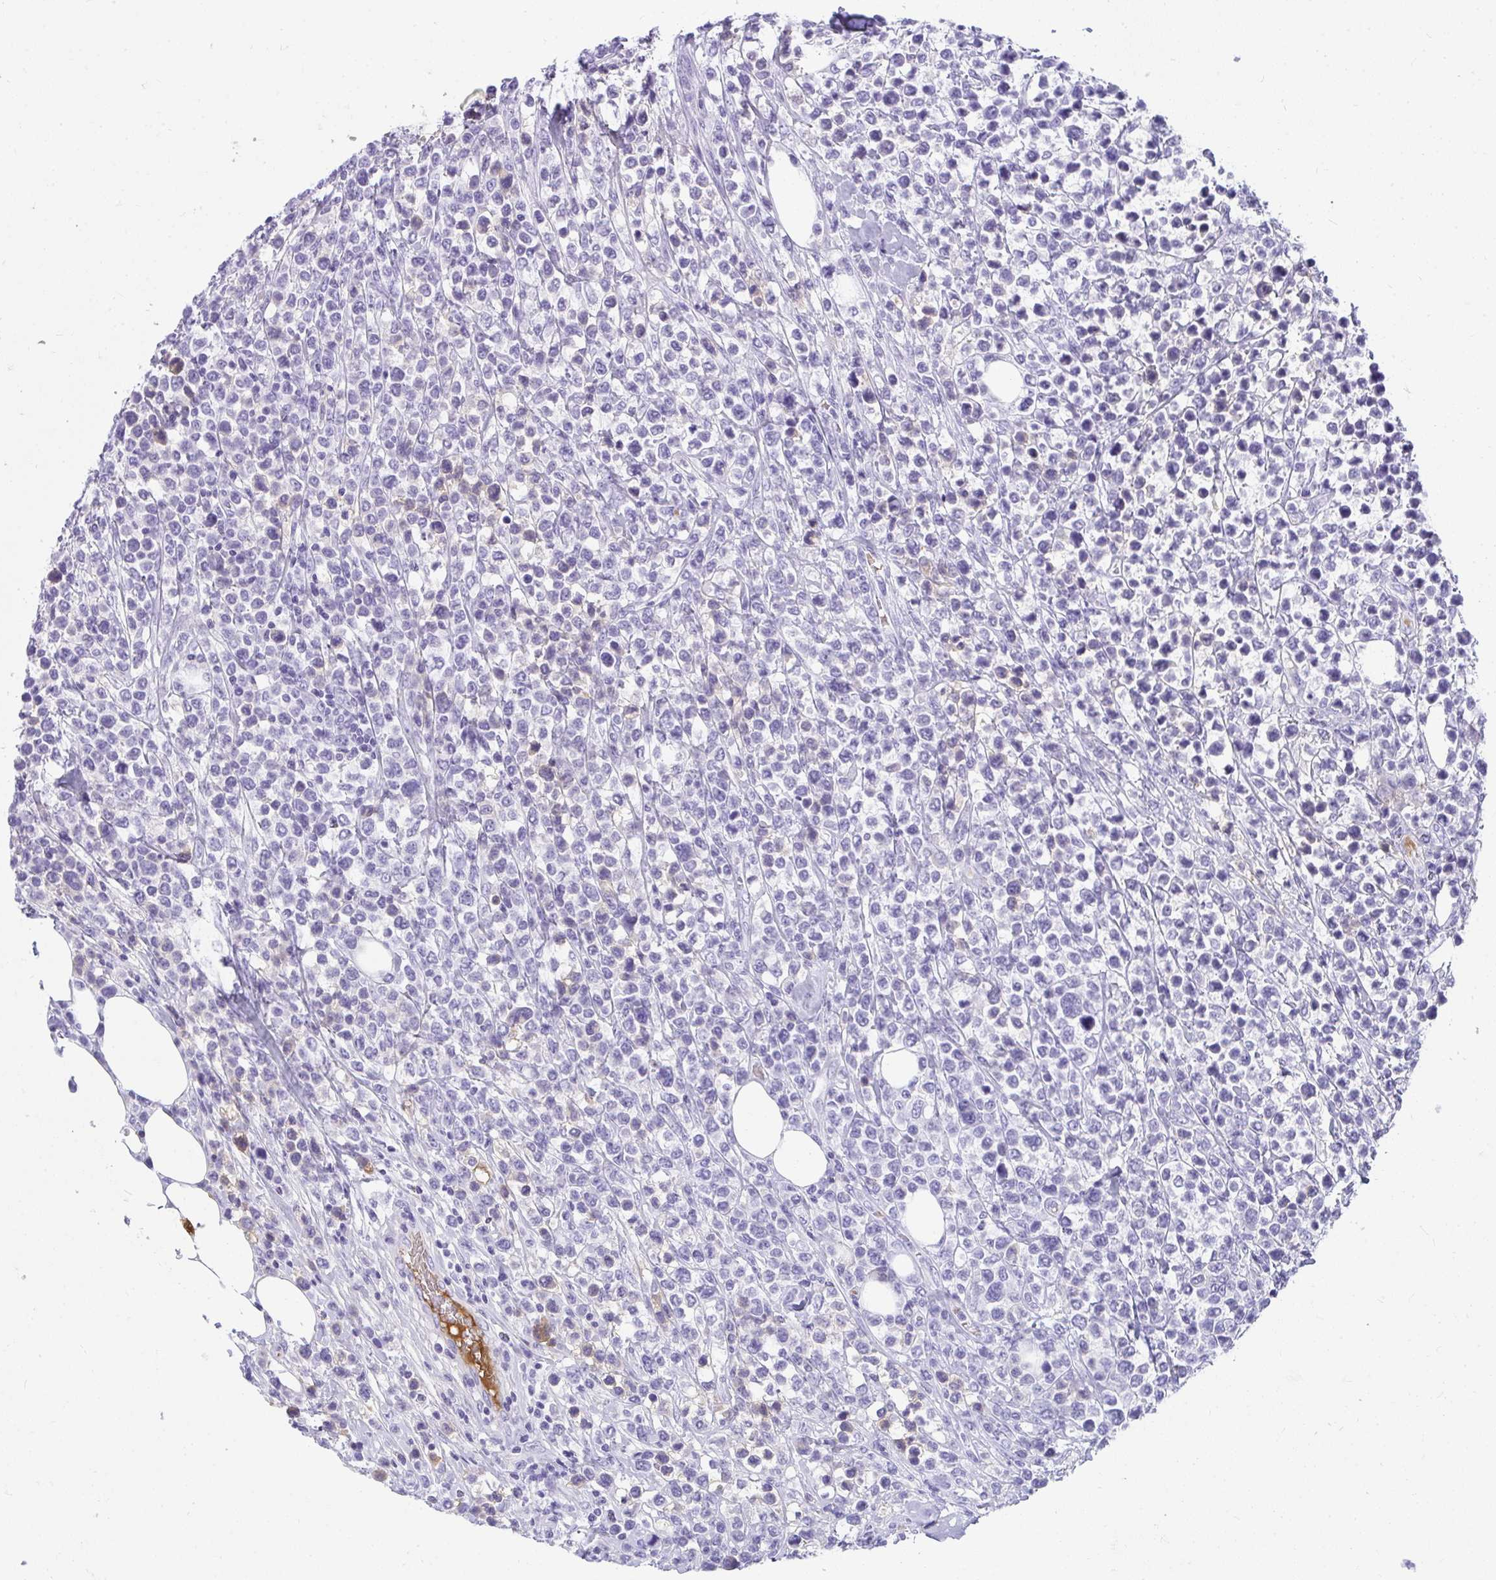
{"staining": {"intensity": "negative", "quantity": "none", "location": "none"}, "tissue": "lymphoma", "cell_type": "Tumor cells", "image_type": "cancer", "snomed": [{"axis": "morphology", "description": "Malignant lymphoma, non-Hodgkin's type, High grade"}, {"axis": "topography", "description": "Soft tissue"}], "caption": "High magnification brightfield microscopy of high-grade malignant lymphoma, non-Hodgkin's type stained with DAB (3,3'-diaminobenzidine) (brown) and counterstained with hematoxylin (blue): tumor cells show no significant positivity.", "gene": "ZSWIM3", "patient": {"sex": "female", "age": 56}}